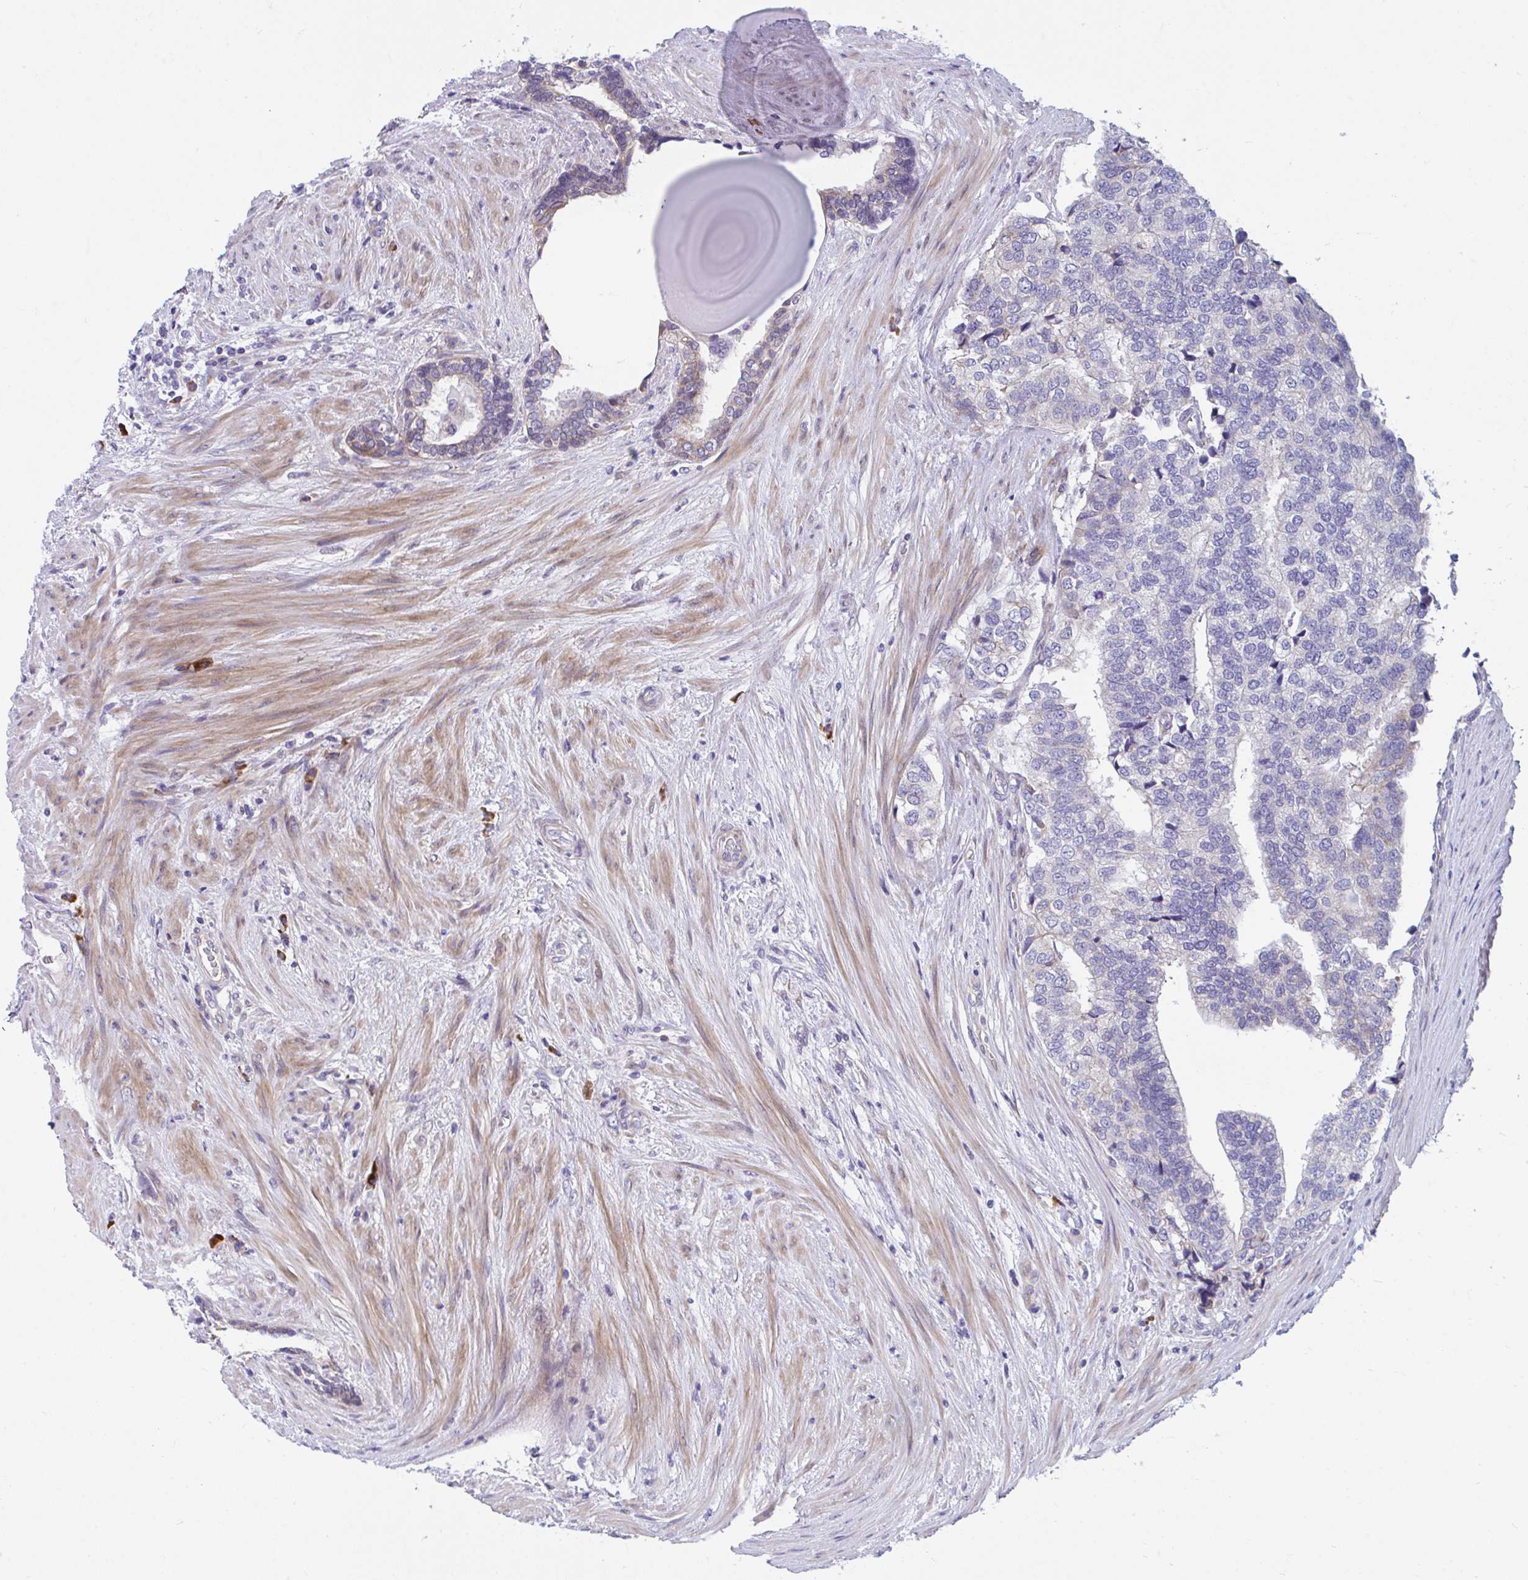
{"staining": {"intensity": "negative", "quantity": "none", "location": "none"}, "tissue": "prostate cancer", "cell_type": "Tumor cells", "image_type": "cancer", "snomed": [{"axis": "morphology", "description": "Adenocarcinoma, High grade"}, {"axis": "topography", "description": "Prostate"}], "caption": "This histopathology image is of prostate cancer (high-grade adenocarcinoma) stained with IHC to label a protein in brown with the nuclei are counter-stained blue. There is no expression in tumor cells.", "gene": "WBP1", "patient": {"sex": "male", "age": 68}}